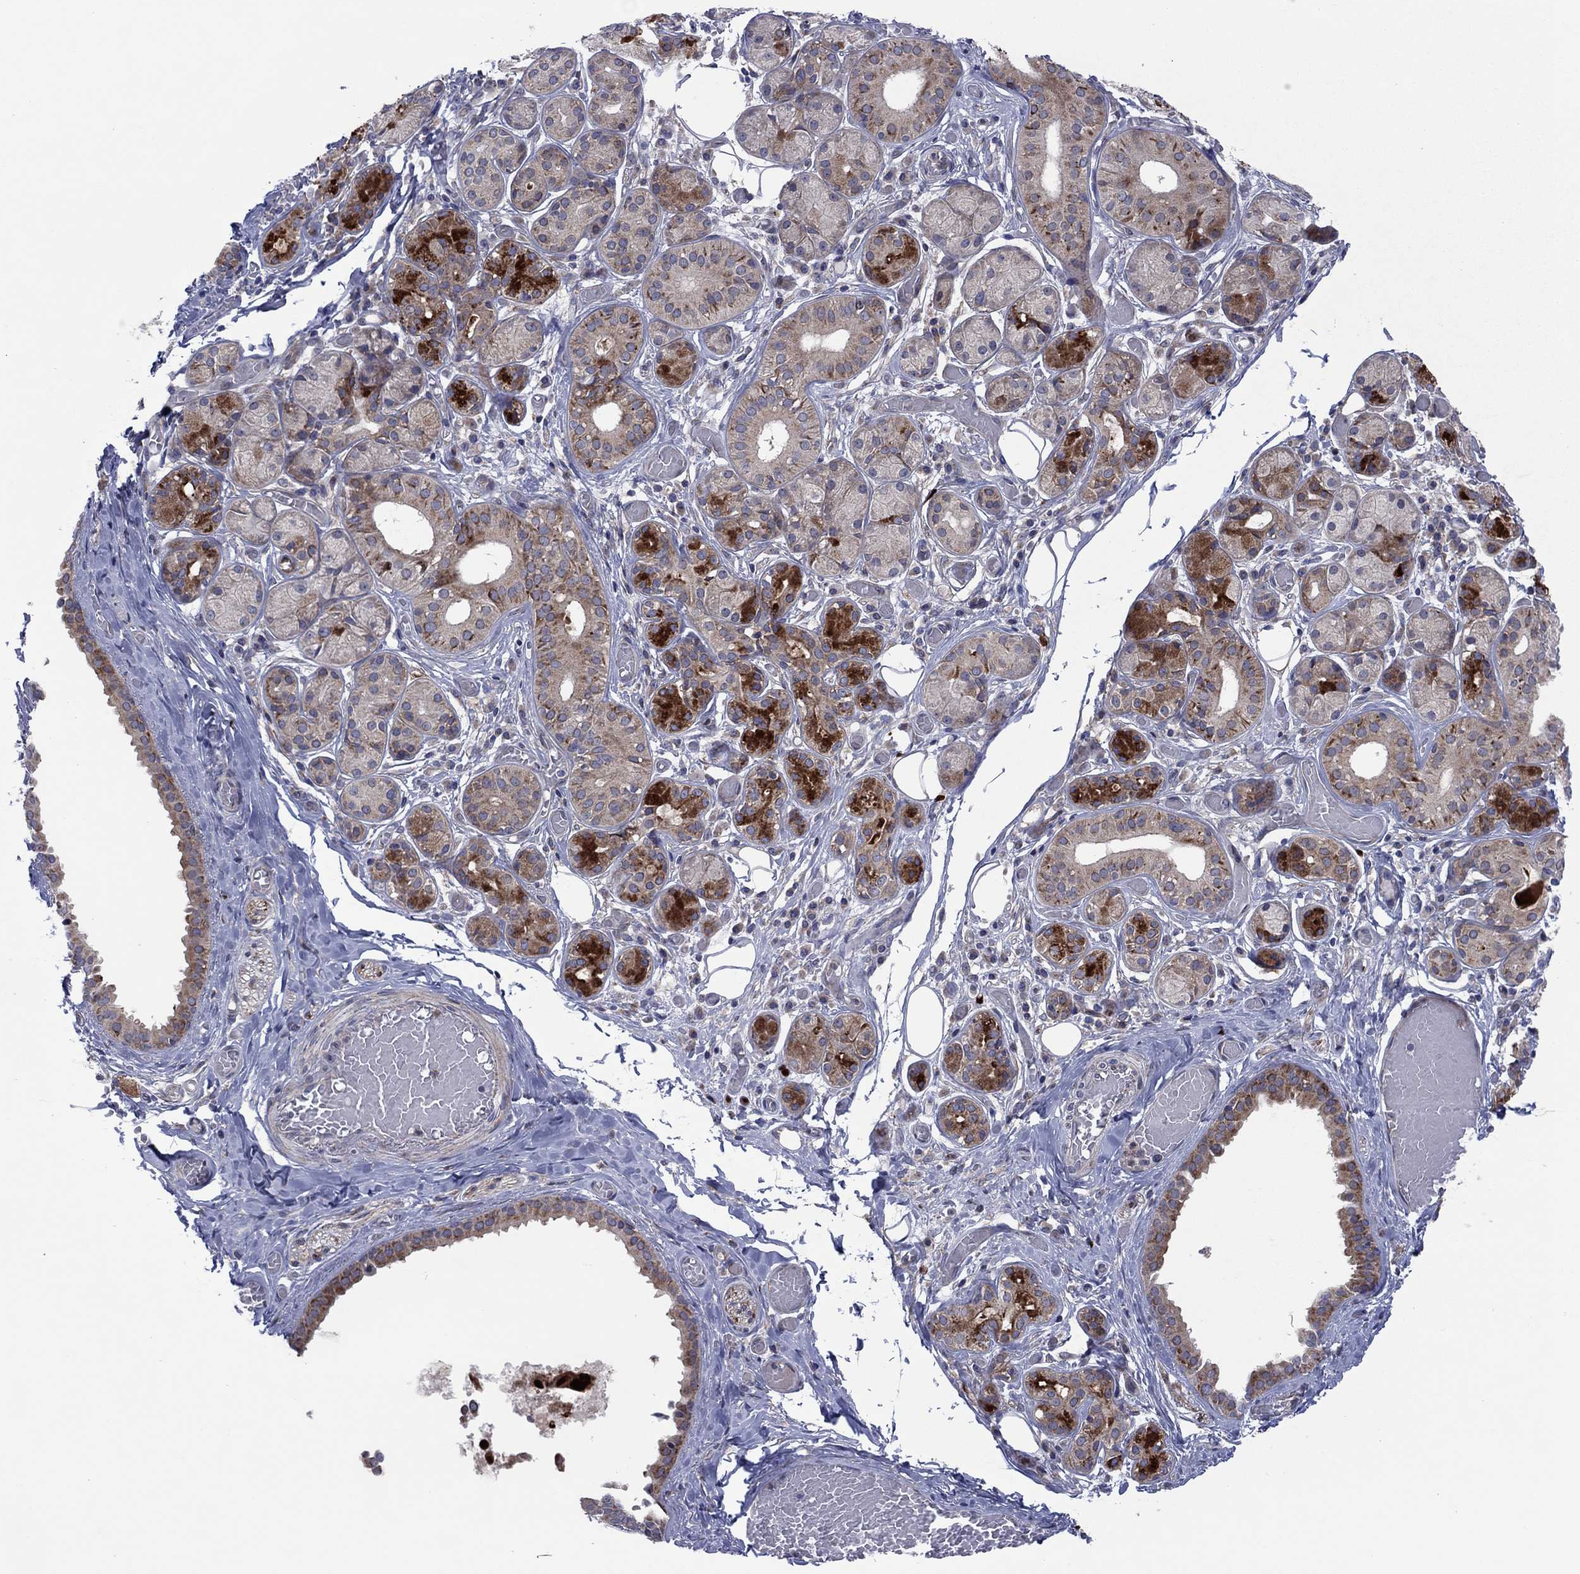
{"staining": {"intensity": "strong", "quantity": "<25%", "location": "cytoplasmic/membranous"}, "tissue": "salivary gland", "cell_type": "Glandular cells", "image_type": "normal", "snomed": [{"axis": "morphology", "description": "Normal tissue, NOS"}, {"axis": "topography", "description": "Salivary gland"}, {"axis": "topography", "description": "Peripheral nerve tissue"}], "caption": "Brown immunohistochemical staining in normal human salivary gland reveals strong cytoplasmic/membranous staining in about <25% of glandular cells. (IHC, brightfield microscopy, high magnification).", "gene": "GPR155", "patient": {"sex": "male", "age": 71}}